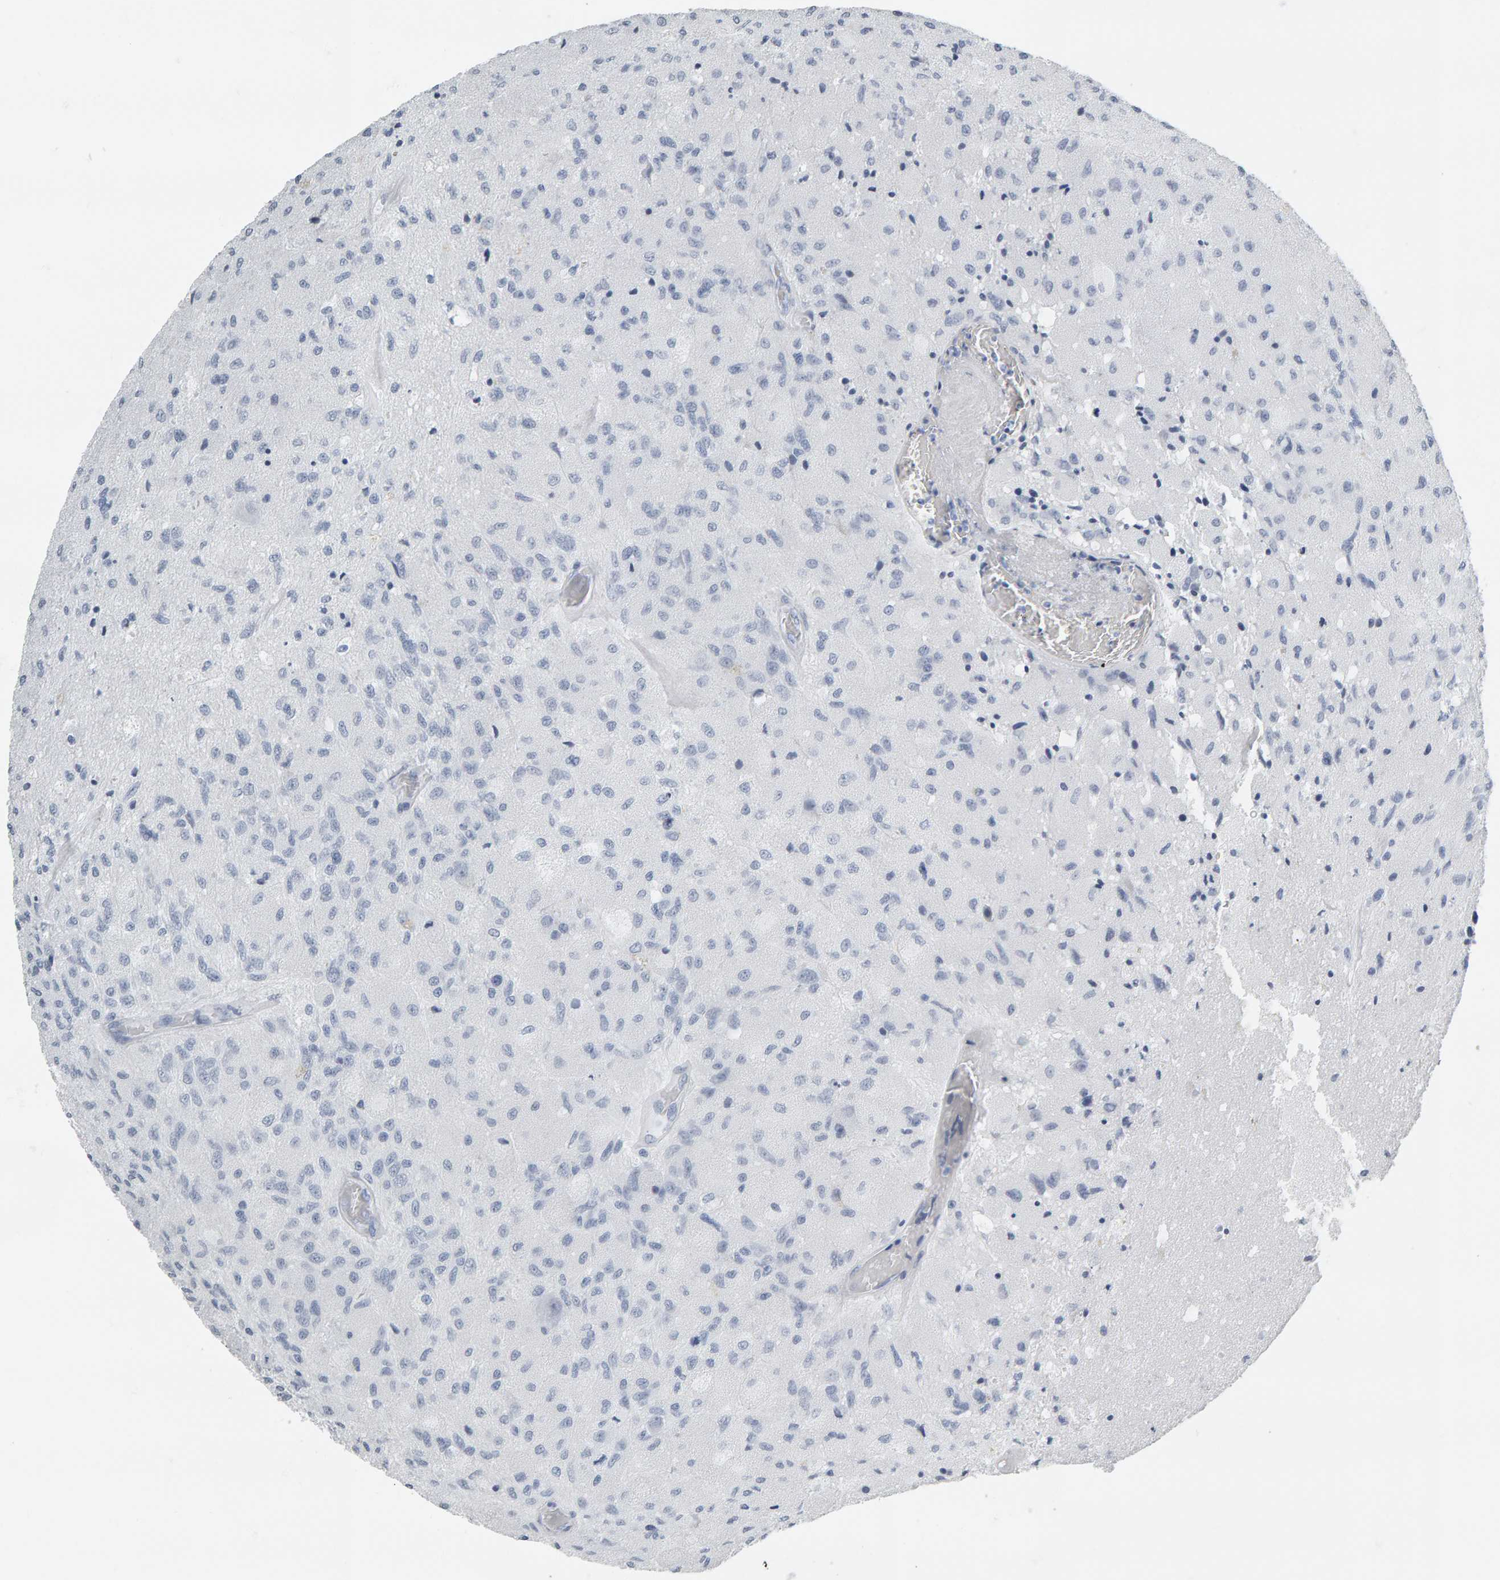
{"staining": {"intensity": "negative", "quantity": "none", "location": "none"}, "tissue": "glioma", "cell_type": "Tumor cells", "image_type": "cancer", "snomed": [{"axis": "morphology", "description": "Normal tissue, NOS"}, {"axis": "morphology", "description": "Glioma, malignant, High grade"}, {"axis": "topography", "description": "Cerebral cortex"}], "caption": "This histopathology image is of malignant glioma (high-grade) stained with immunohistochemistry to label a protein in brown with the nuclei are counter-stained blue. There is no staining in tumor cells.", "gene": "SPACA3", "patient": {"sex": "male", "age": 77}}